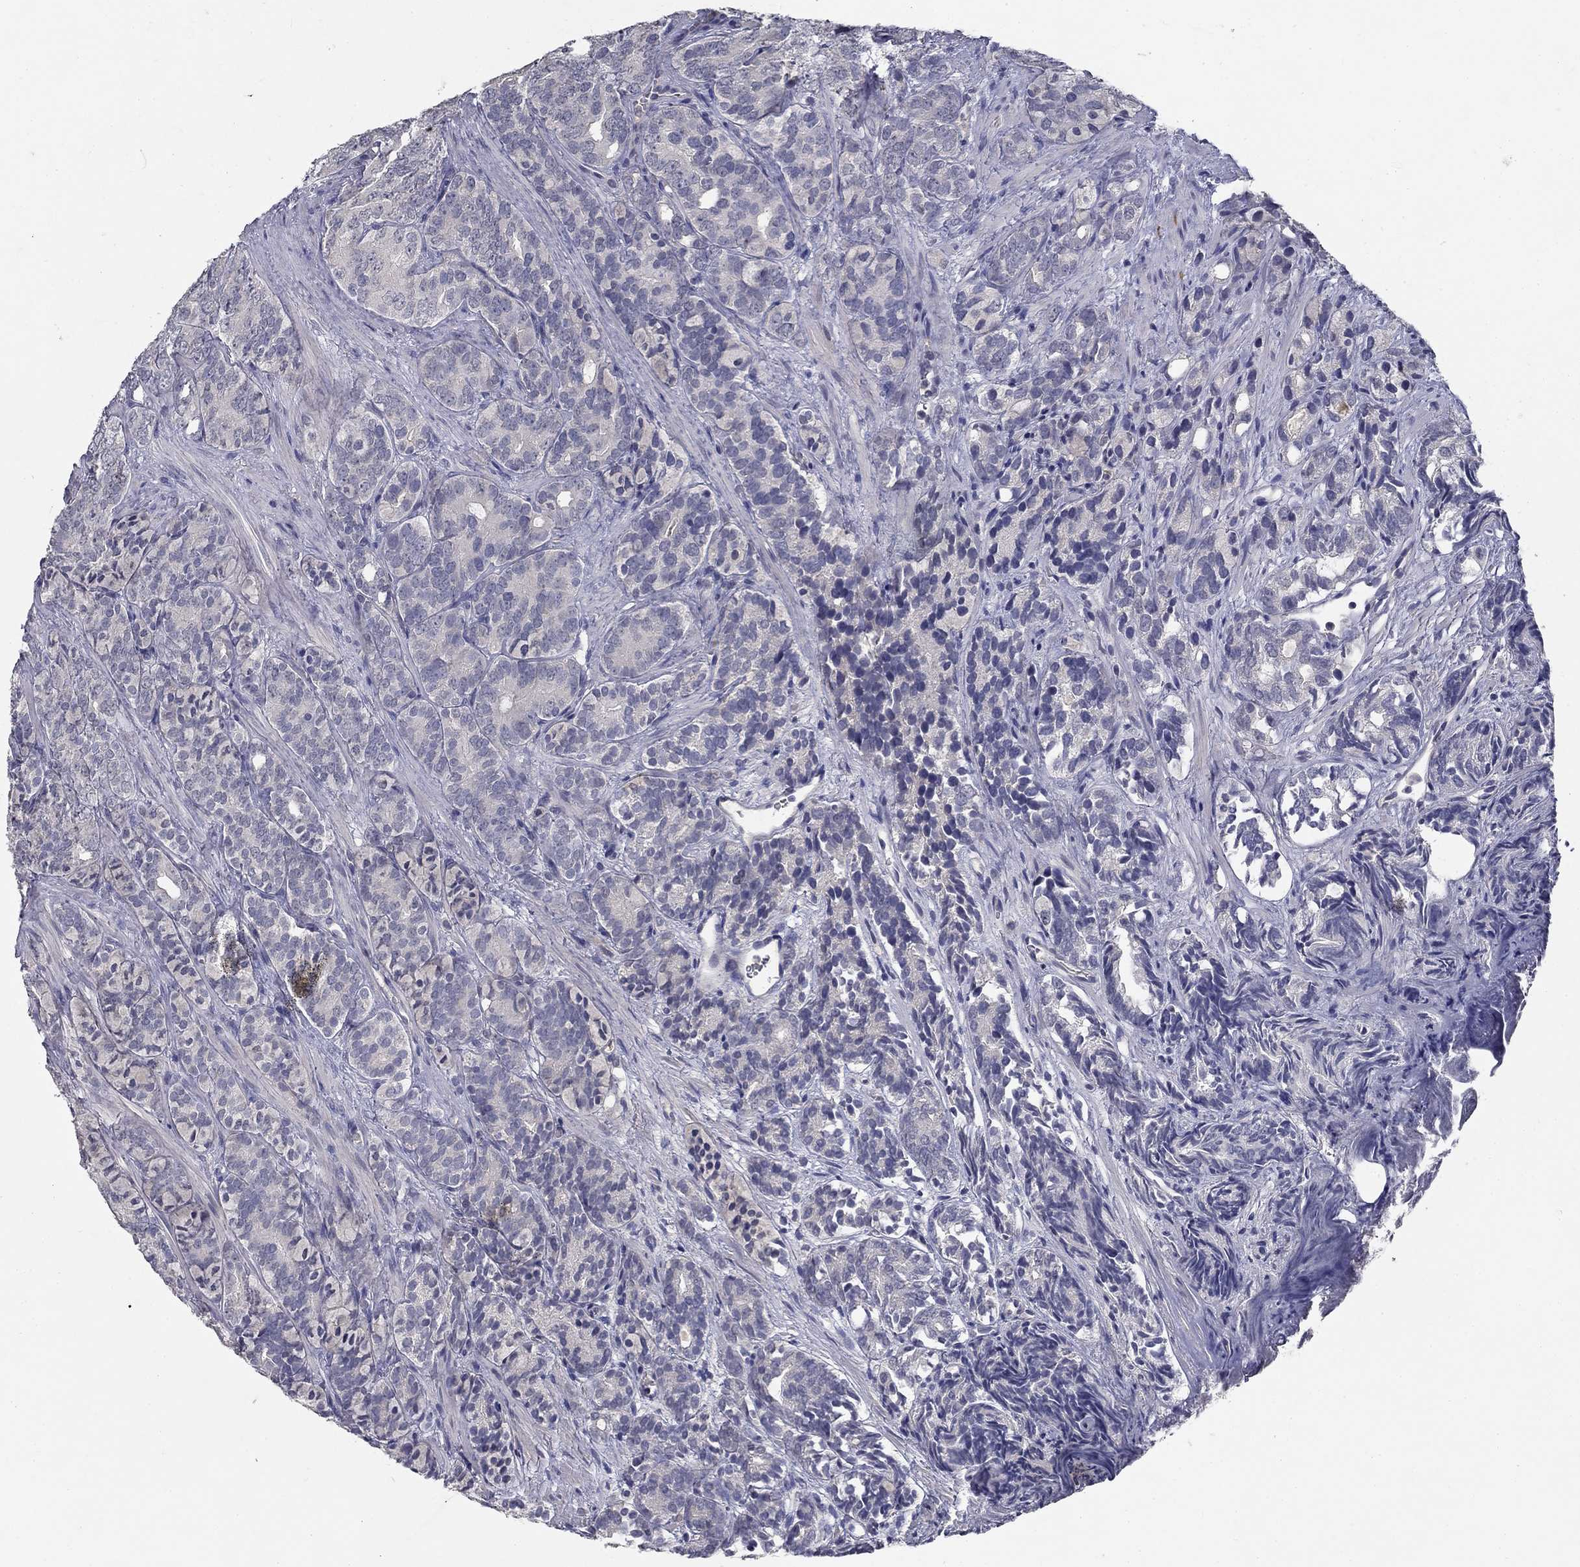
{"staining": {"intensity": "negative", "quantity": "none", "location": "none"}, "tissue": "prostate cancer", "cell_type": "Tumor cells", "image_type": "cancer", "snomed": [{"axis": "morphology", "description": "Adenocarcinoma, High grade"}, {"axis": "topography", "description": "Prostate"}], "caption": "A high-resolution histopathology image shows IHC staining of prostate cancer, which shows no significant positivity in tumor cells.", "gene": "CD274", "patient": {"sex": "male", "age": 90}}